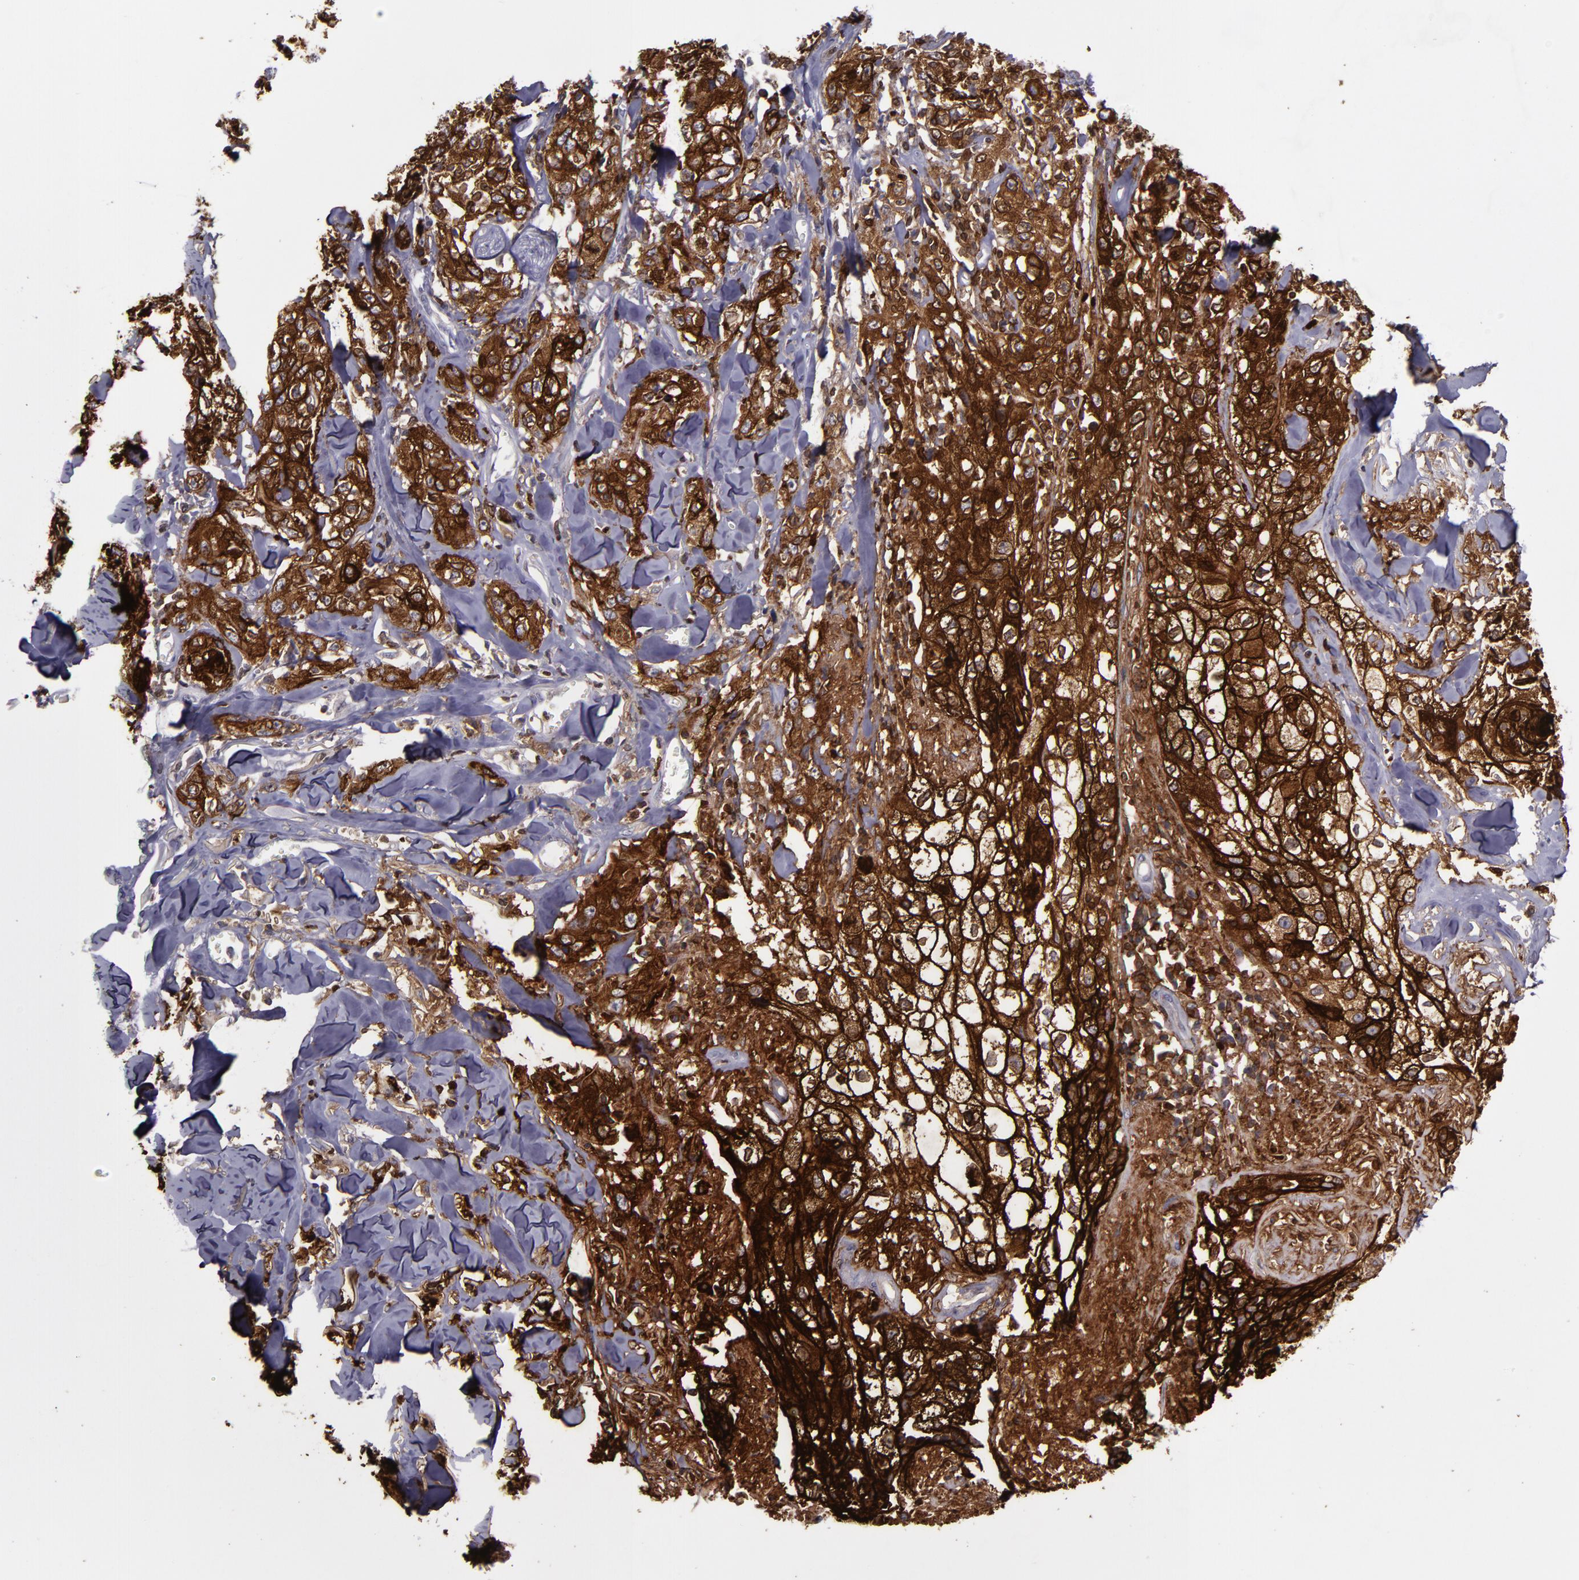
{"staining": {"intensity": "strong", "quantity": ">75%", "location": "cytoplasmic/membranous"}, "tissue": "skin cancer", "cell_type": "Tumor cells", "image_type": "cancer", "snomed": [{"axis": "morphology", "description": "Squamous cell carcinoma, NOS"}, {"axis": "topography", "description": "Skin"}], "caption": "Strong cytoplasmic/membranous staining for a protein is appreciated in approximately >75% of tumor cells of skin squamous cell carcinoma using immunohistochemistry (IHC).", "gene": "MFGE8", "patient": {"sex": "male", "age": 65}}